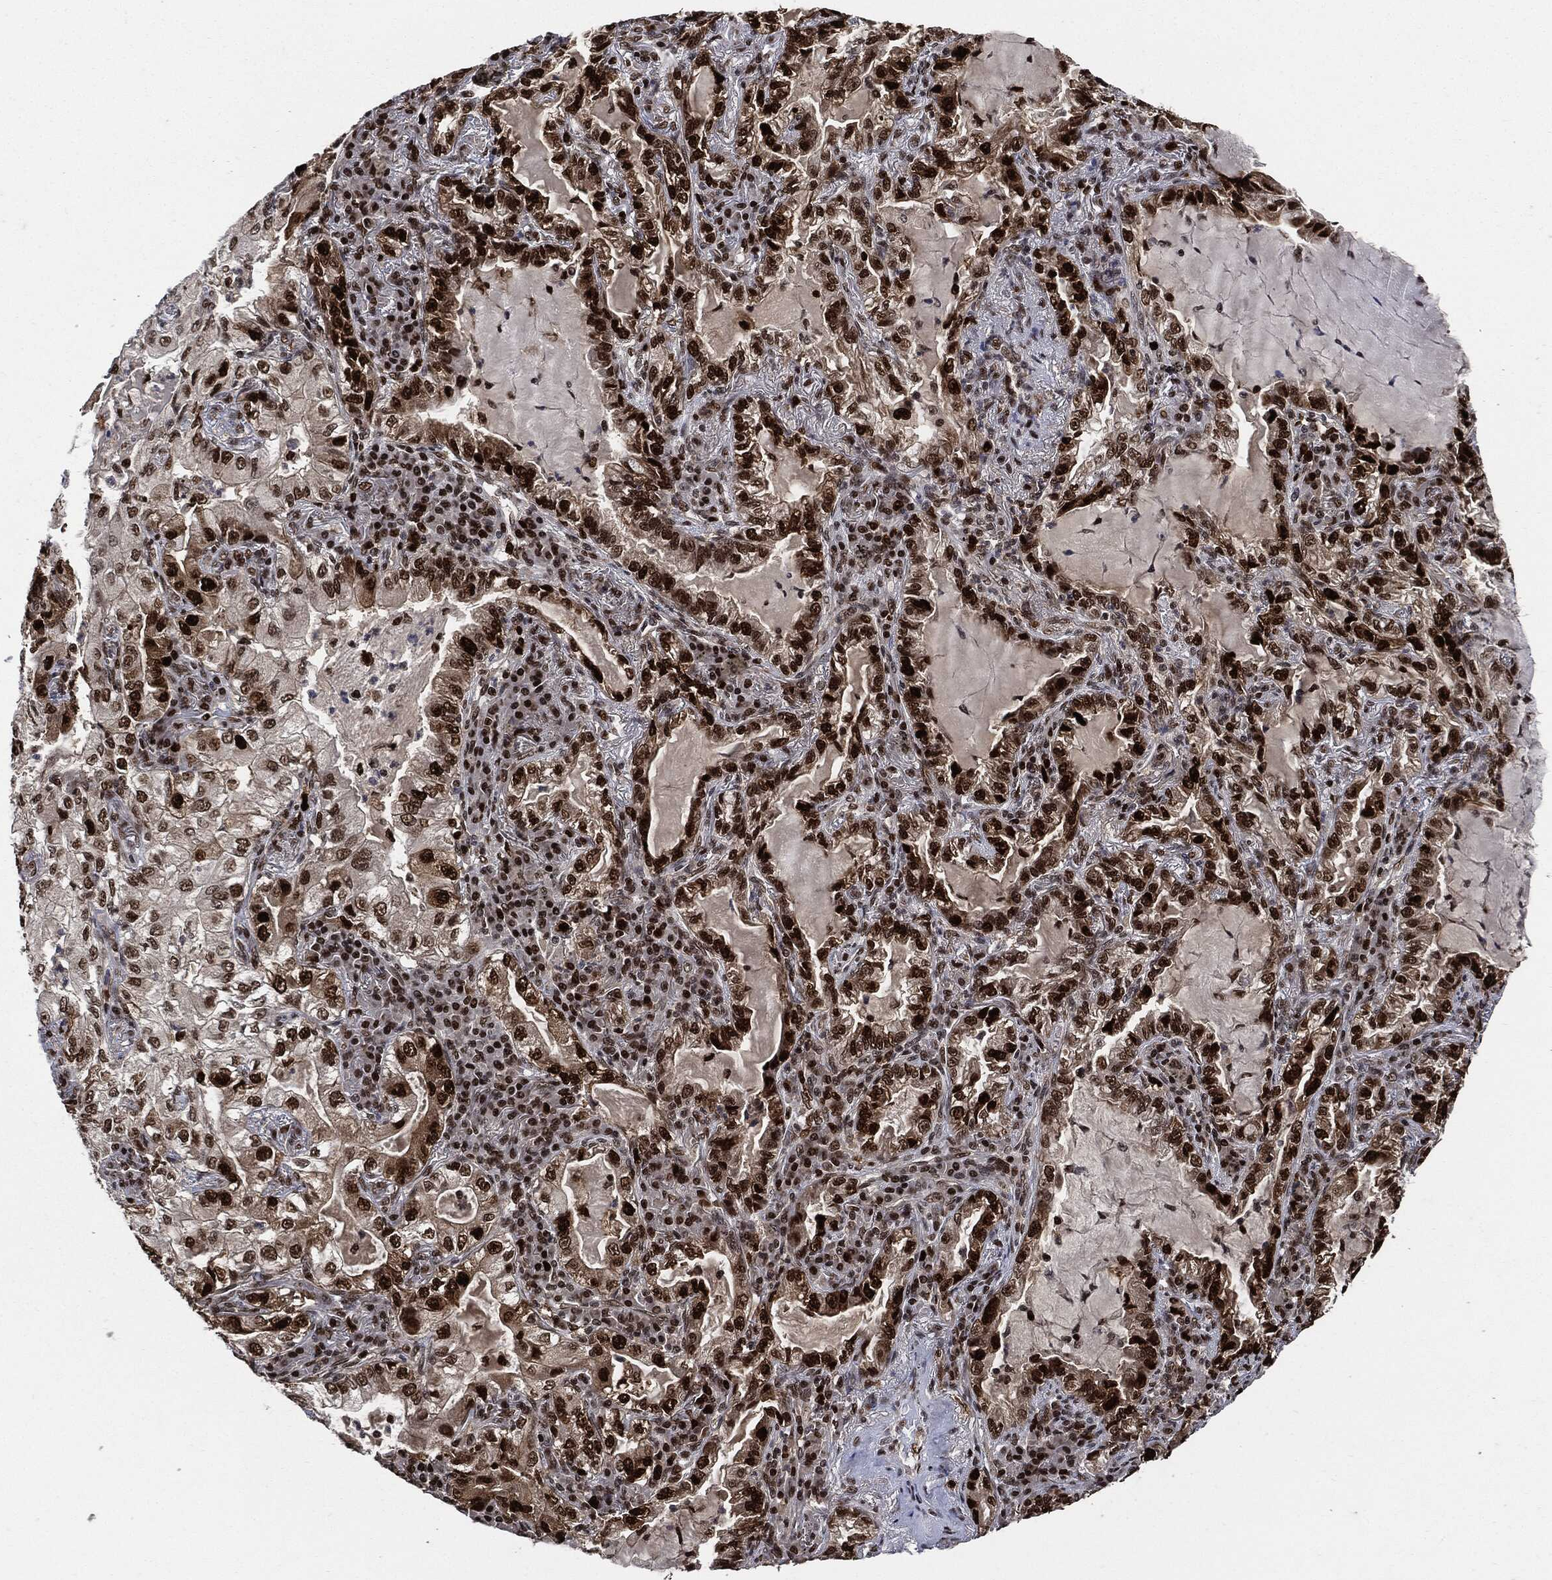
{"staining": {"intensity": "strong", "quantity": ">75%", "location": "nuclear"}, "tissue": "lung cancer", "cell_type": "Tumor cells", "image_type": "cancer", "snomed": [{"axis": "morphology", "description": "Adenocarcinoma, NOS"}, {"axis": "topography", "description": "Lung"}], "caption": "Immunohistochemical staining of lung adenocarcinoma exhibits high levels of strong nuclear protein positivity in about >75% of tumor cells.", "gene": "PCNA", "patient": {"sex": "female", "age": 73}}